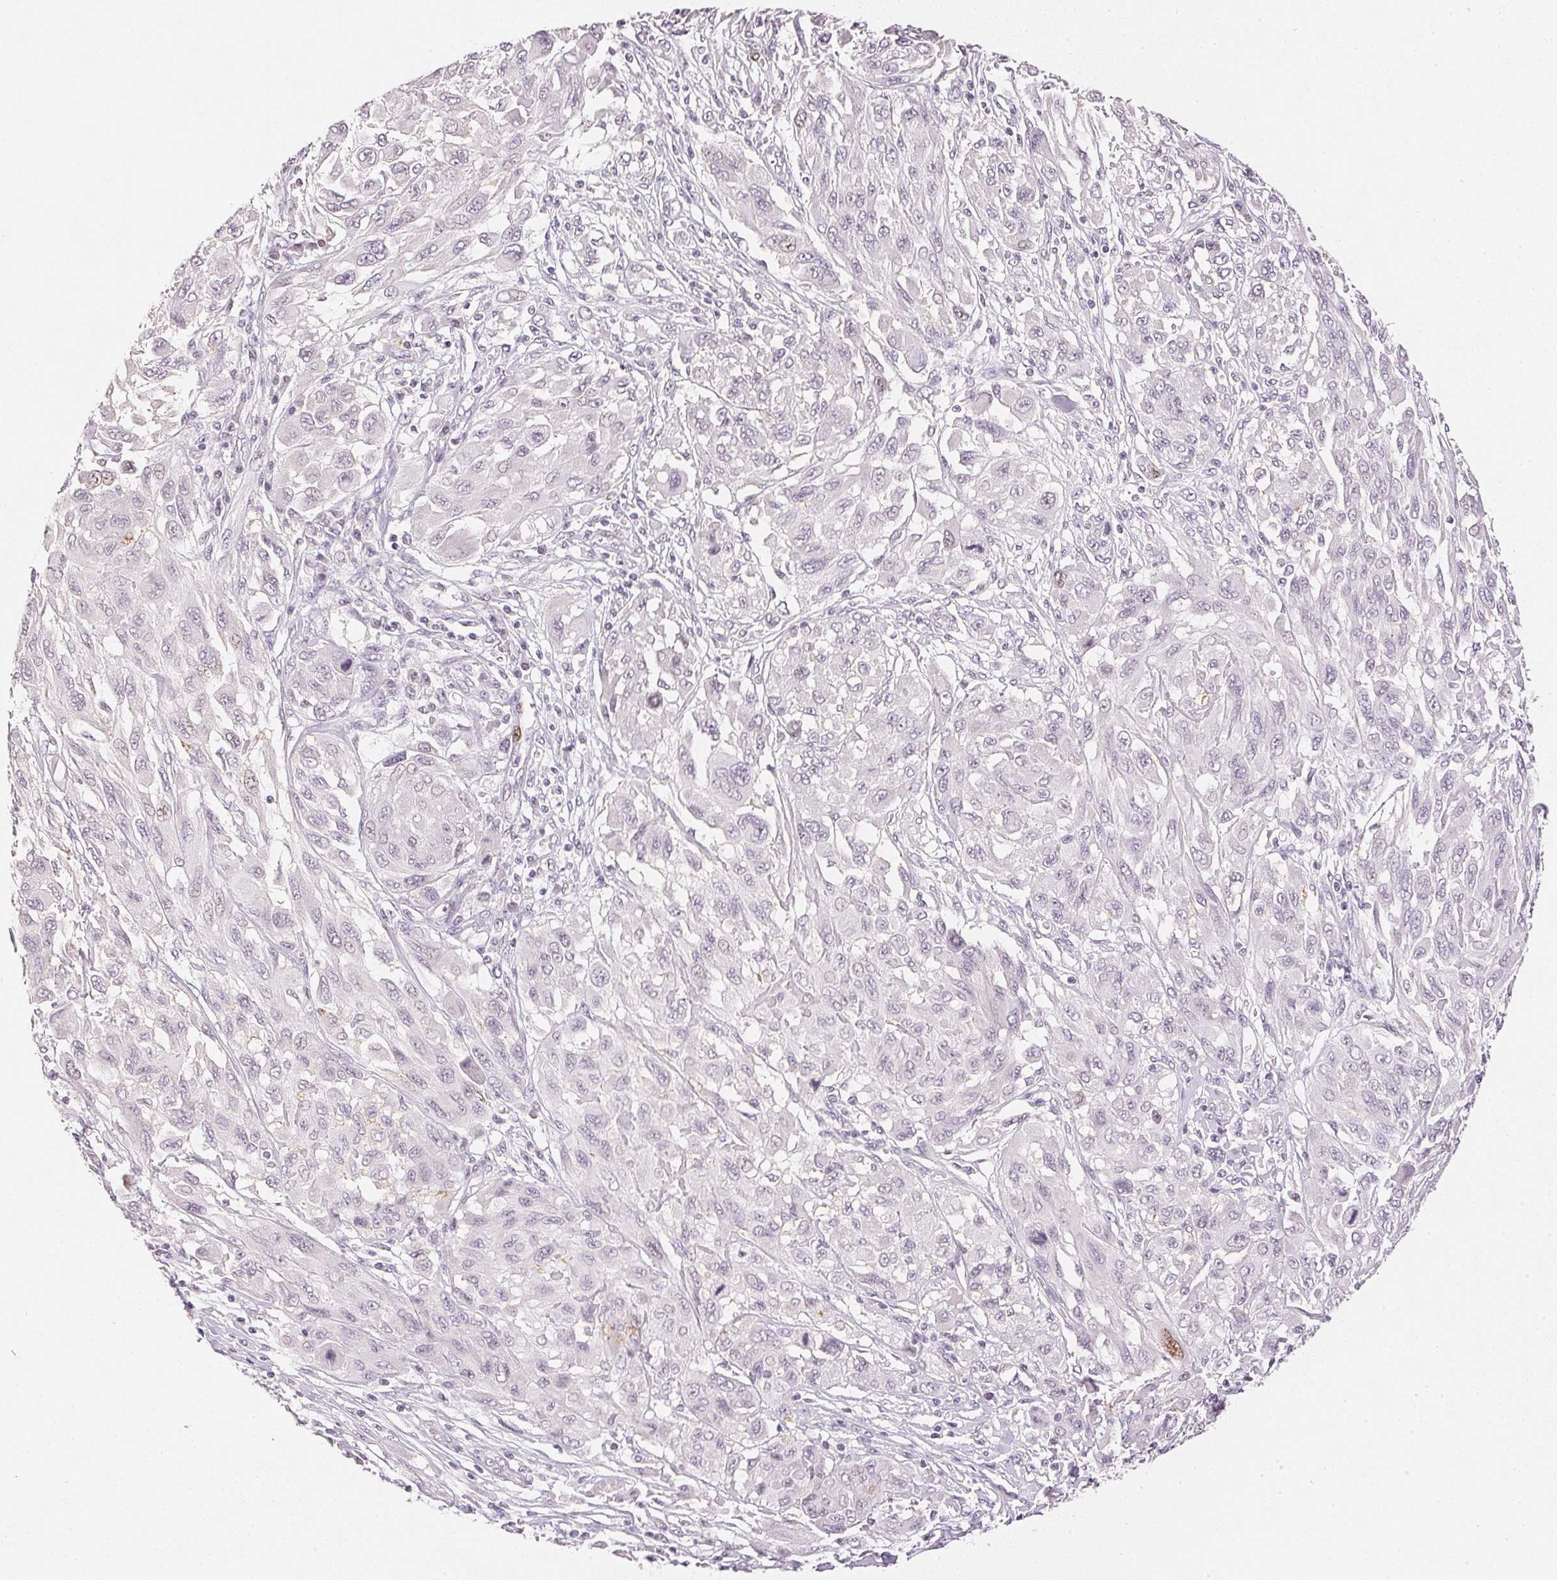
{"staining": {"intensity": "negative", "quantity": "none", "location": "none"}, "tissue": "melanoma", "cell_type": "Tumor cells", "image_type": "cancer", "snomed": [{"axis": "morphology", "description": "Malignant melanoma, NOS"}, {"axis": "topography", "description": "Skin"}], "caption": "This is an immunohistochemistry micrograph of melanoma. There is no positivity in tumor cells.", "gene": "SMTN", "patient": {"sex": "female", "age": 91}}